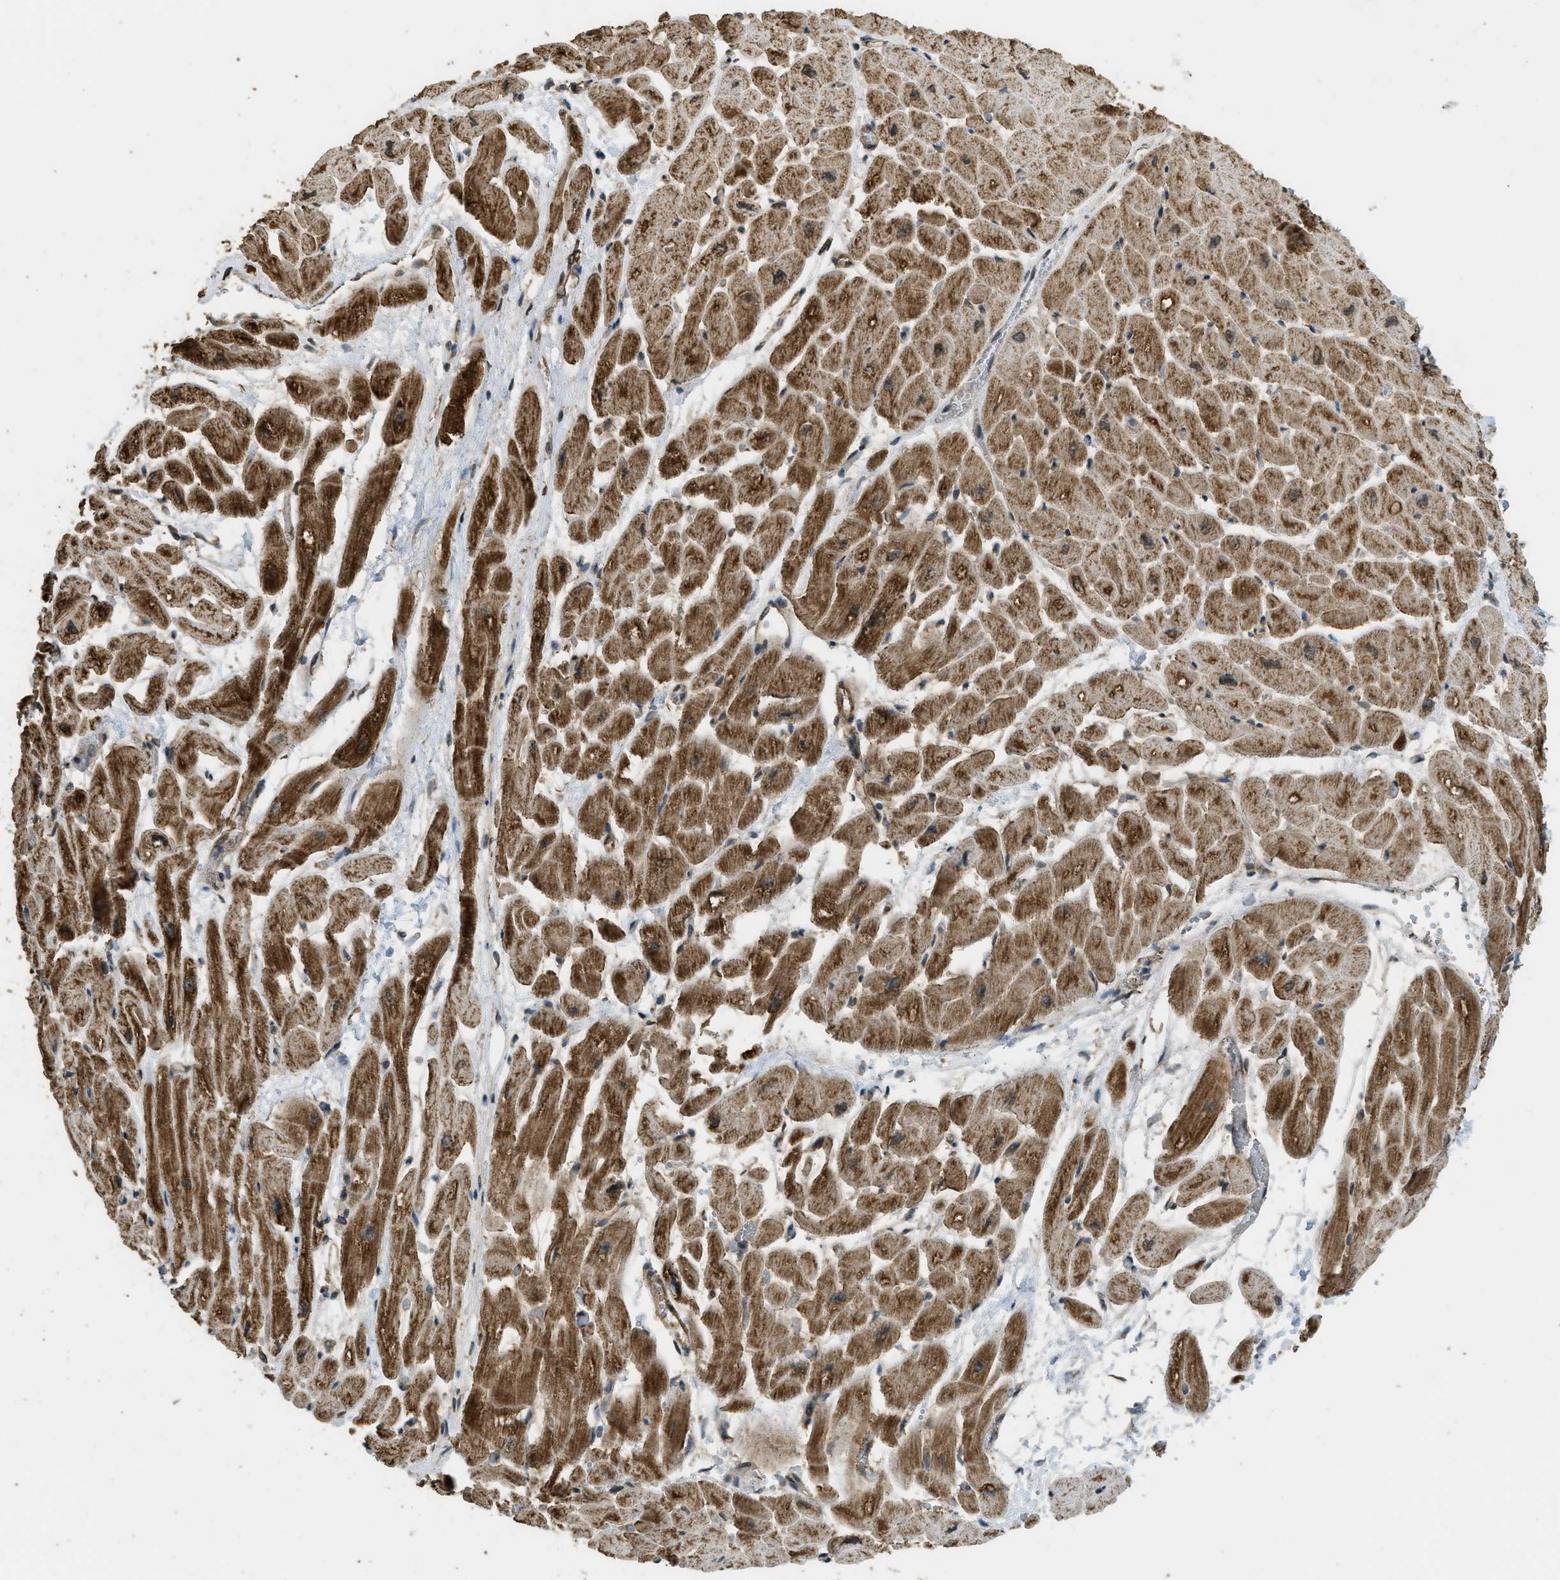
{"staining": {"intensity": "strong", "quantity": ">75%", "location": "cytoplasmic/membranous"}, "tissue": "heart muscle", "cell_type": "Cardiomyocytes", "image_type": "normal", "snomed": [{"axis": "morphology", "description": "Normal tissue, NOS"}, {"axis": "topography", "description": "Heart"}], "caption": "DAB (3,3'-diaminobenzidine) immunohistochemical staining of unremarkable heart muscle shows strong cytoplasmic/membranous protein positivity in about >75% of cardiomyocytes. Nuclei are stained in blue.", "gene": "CTPS1", "patient": {"sex": "male", "age": 45}}